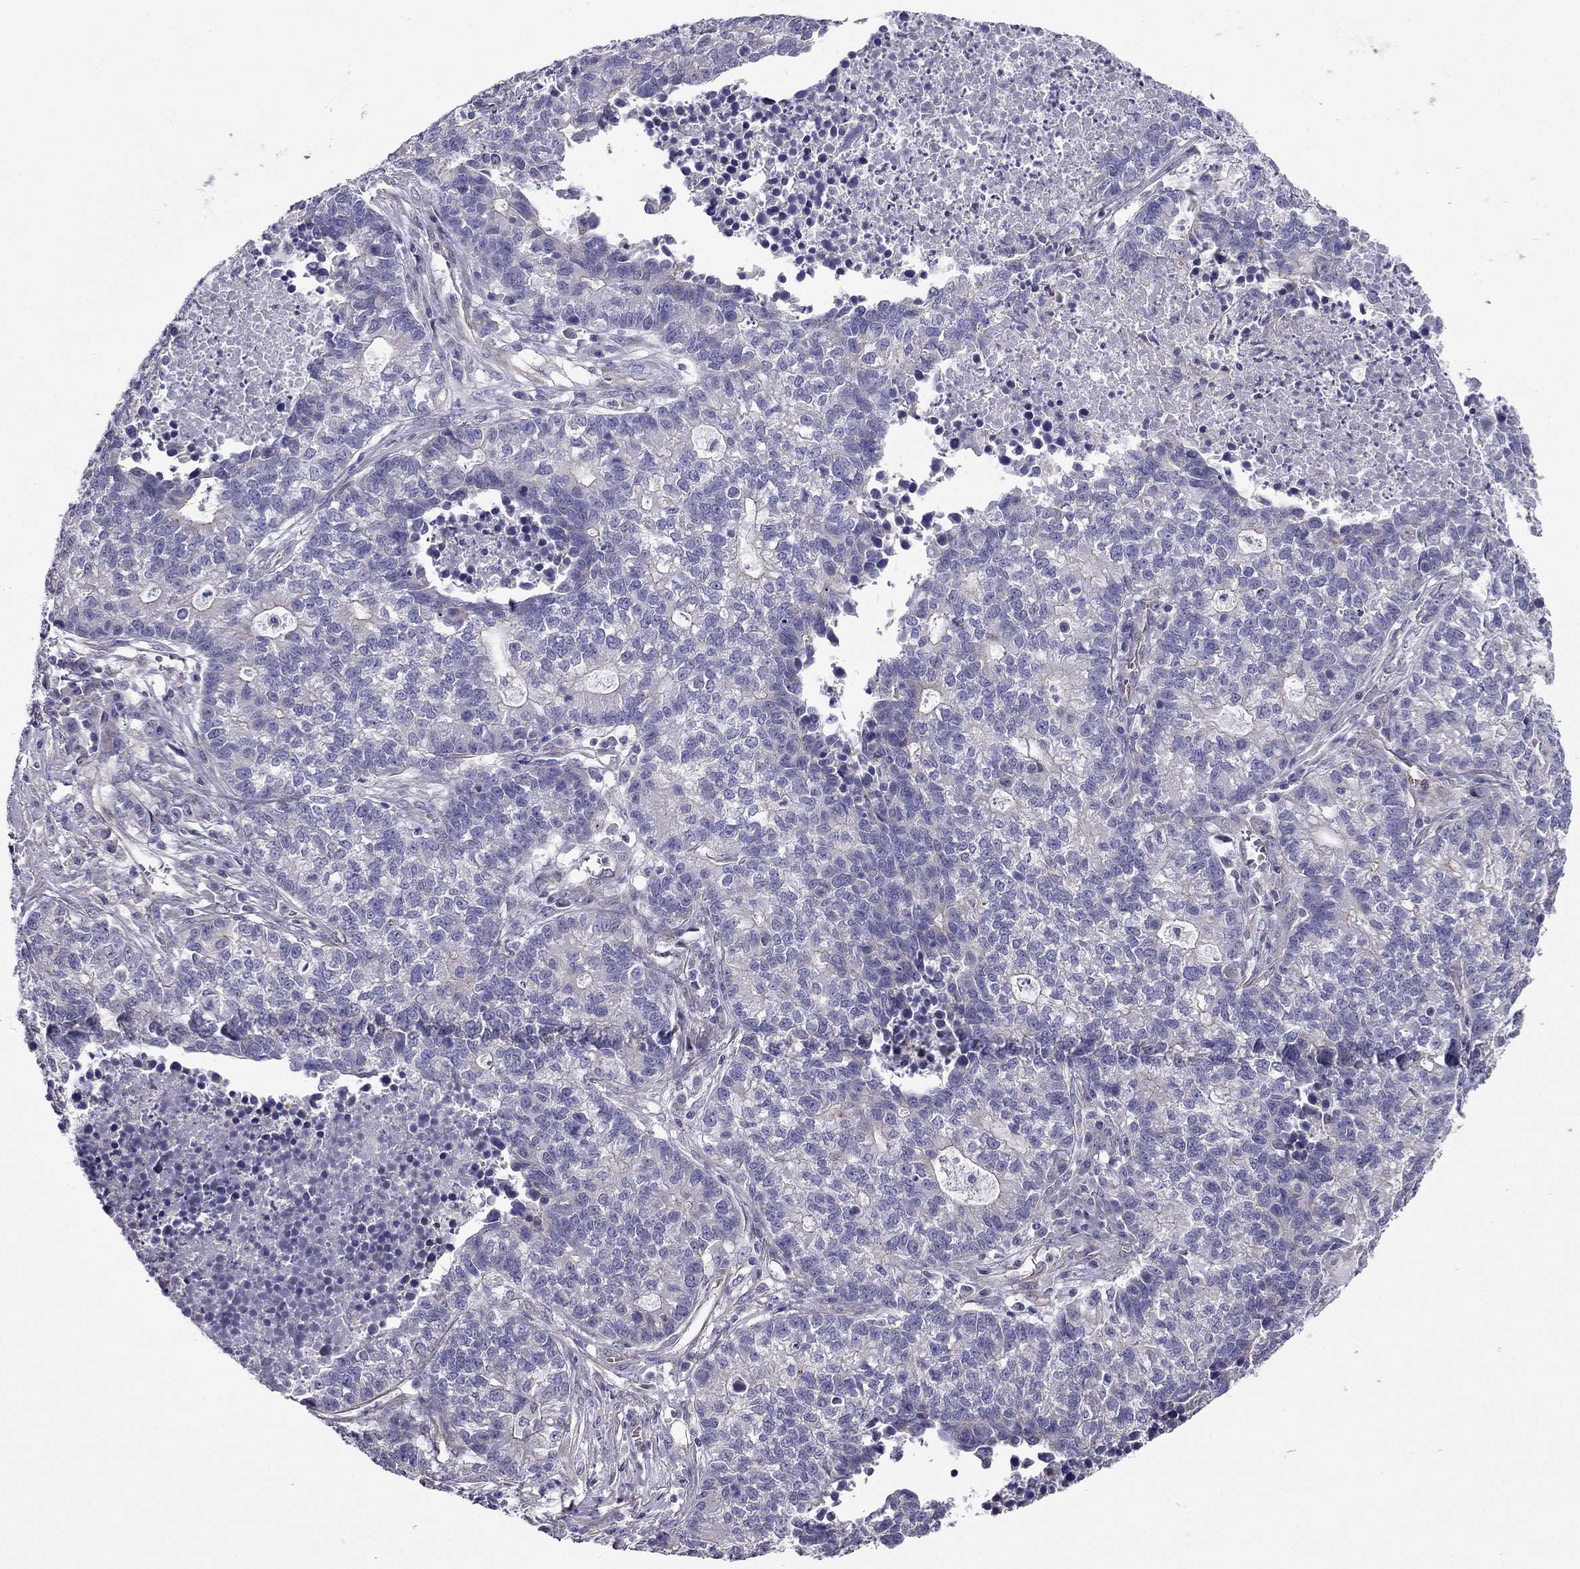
{"staining": {"intensity": "negative", "quantity": "none", "location": "none"}, "tissue": "lung cancer", "cell_type": "Tumor cells", "image_type": "cancer", "snomed": [{"axis": "morphology", "description": "Adenocarcinoma, NOS"}, {"axis": "topography", "description": "Lung"}], "caption": "A histopathology image of human adenocarcinoma (lung) is negative for staining in tumor cells.", "gene": "ENOX1", "patient": {"sex": "male", "age": 57}}